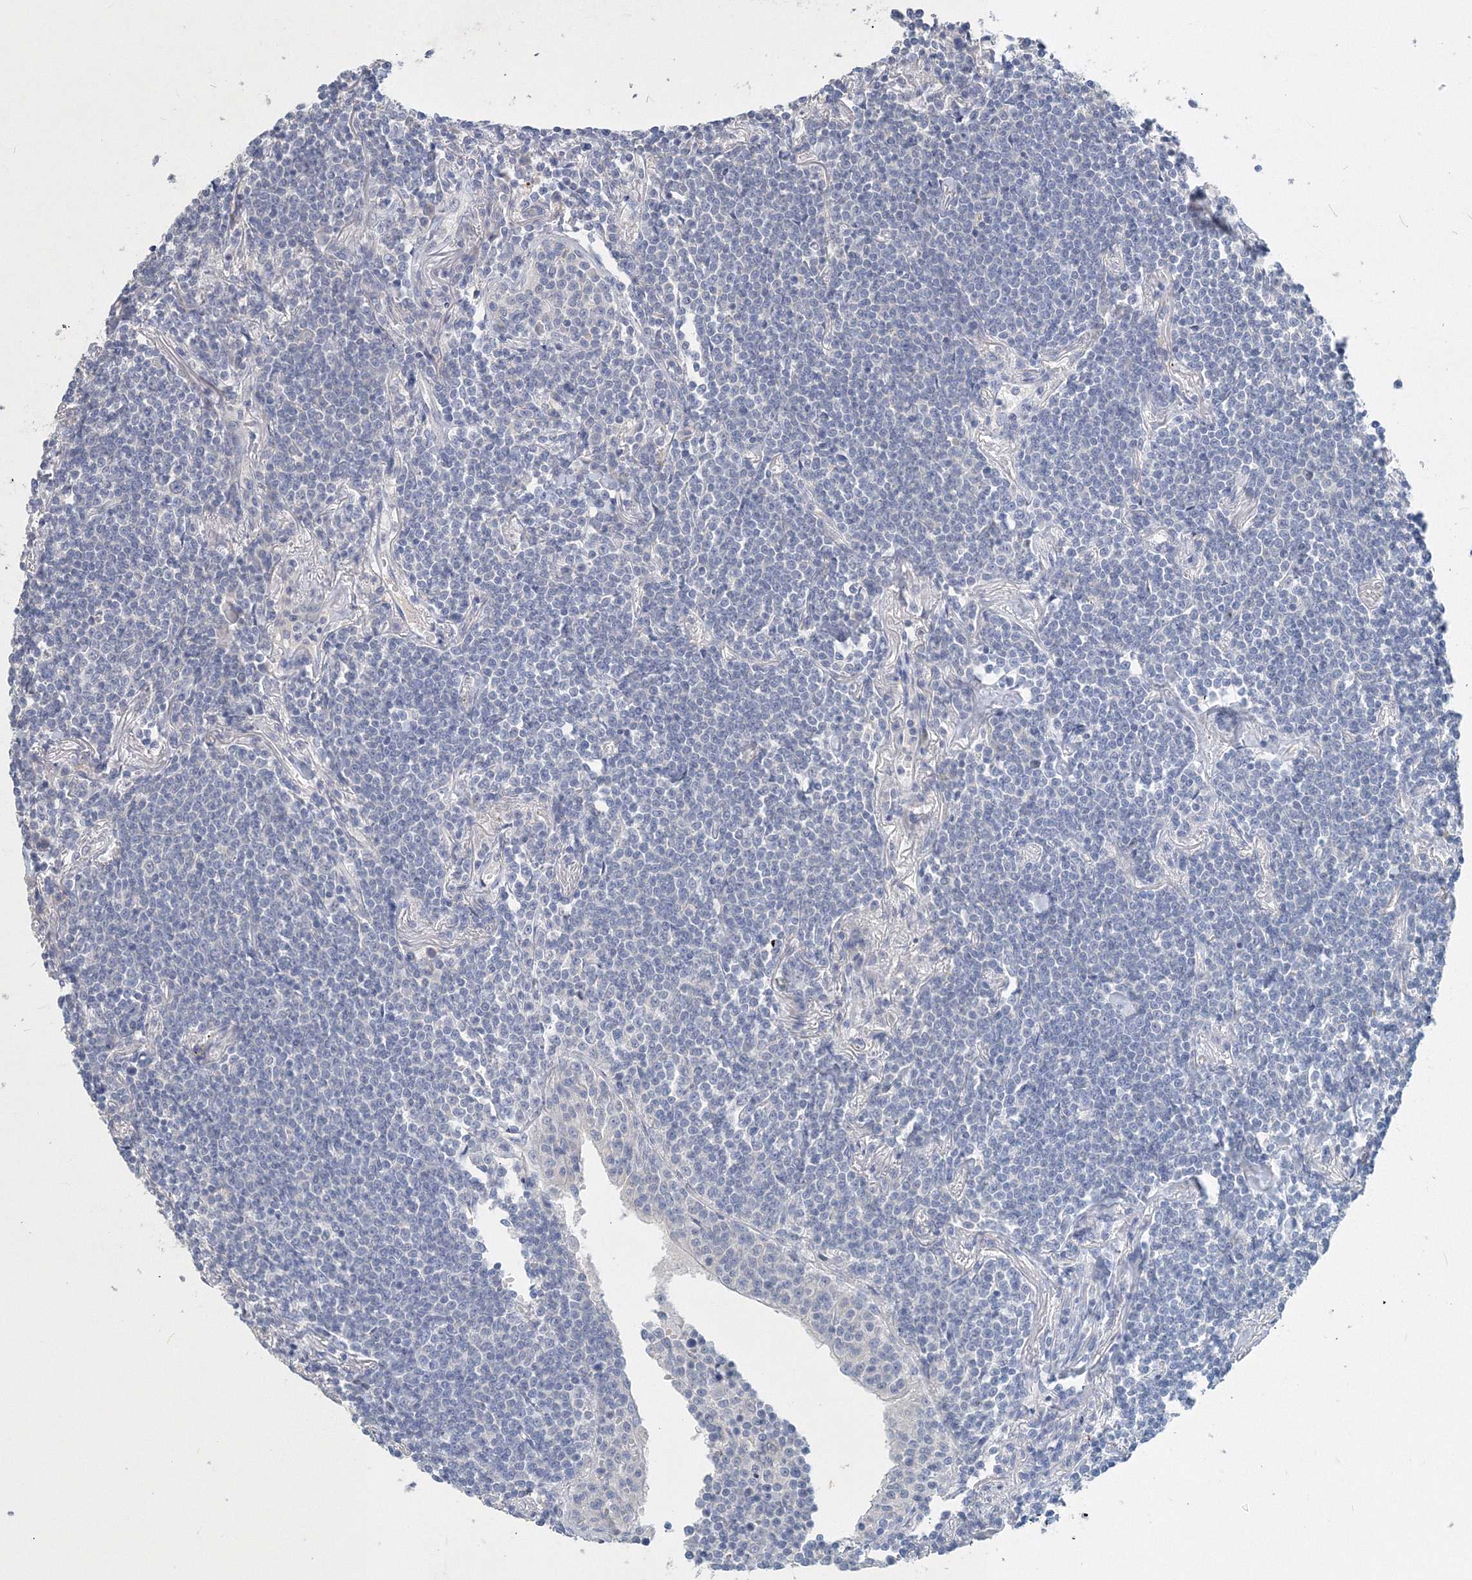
{"staining": {"intensity": "negative", "quantity": "none", "location": "none"}, "tissue": "lymphoma", "cell_type": "Tumor cells", "image_type": "cancer", "snomed": [{"axis": "morphology", "description": "Malignant lymphoma, non-Hodgkin's type, Low grade"}, {"axis": "topography", "description": "Lung"}], "caption": "An immunohistochemistry photomicrograph of low-grade malignant lymphoma, non-Hodgkin's type is shown. There is no staining in tumor cells of low-grade malignant lymphoma, non-Hodgkin's type.", "gene": "OSBPL6", "patient": {"sex": "female", "age": 71}}